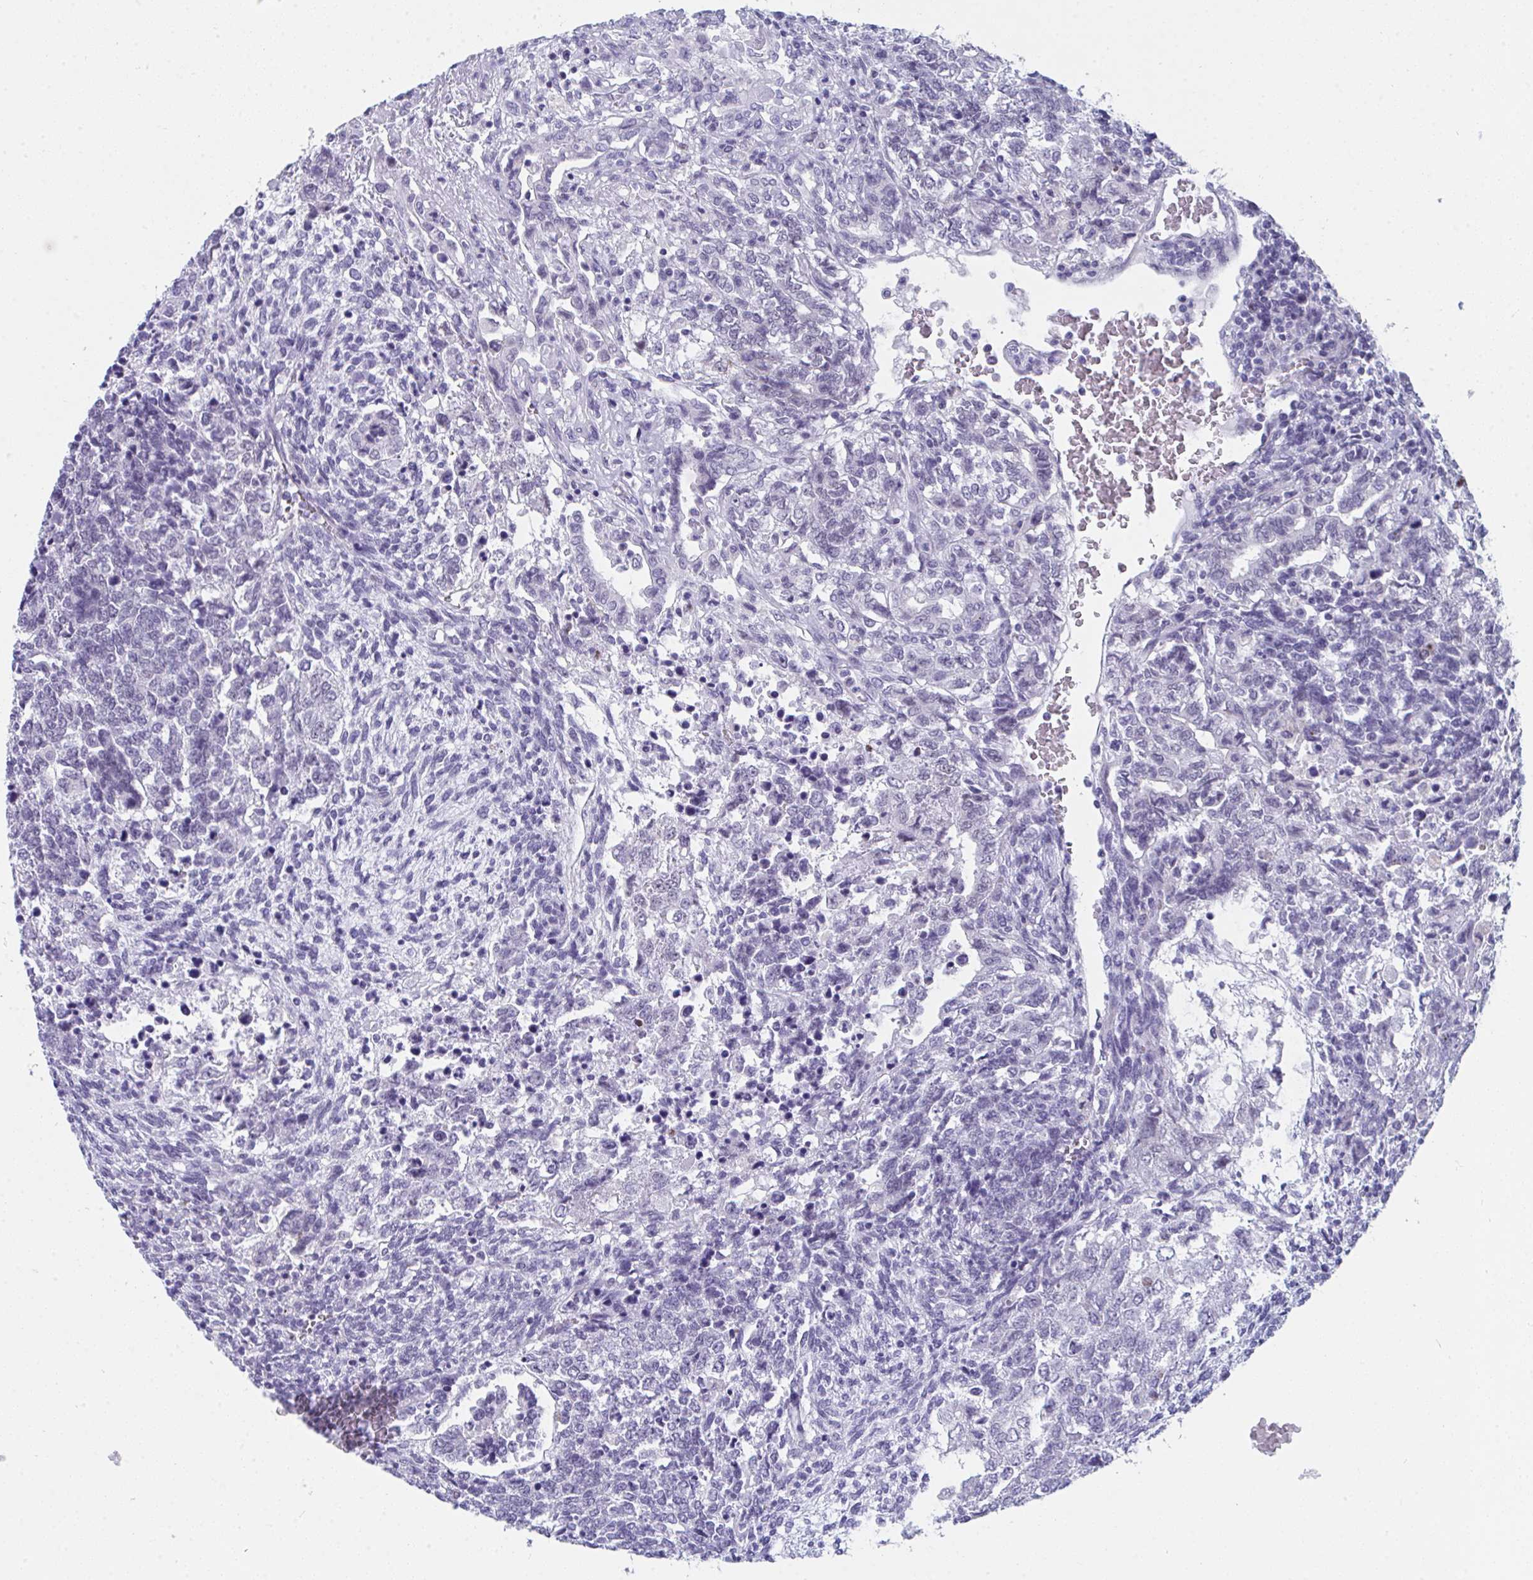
{"staining": {"intensity": "negative", "quantity": "none", "location": "none"}, "tissue": "testis cancer", "cell_type": "Tumor cells", "image_type": "cancer", "snomed": [{"axis": "morphology", "description": "Carcinoma, Embryonal, NOS"}, {"axis": "topography", "description": "Testis"}], "caption": "High magnification brightfield microscopy of testis cancer (embryonal carcinoma) stained with DAB (brown) and counterstained with hematoxylin (blue): tumor cells show no significant staining. Nuclei are stained in blue.", "gene": "CDK13", "patient": {"sex": "male", "age": 23}}